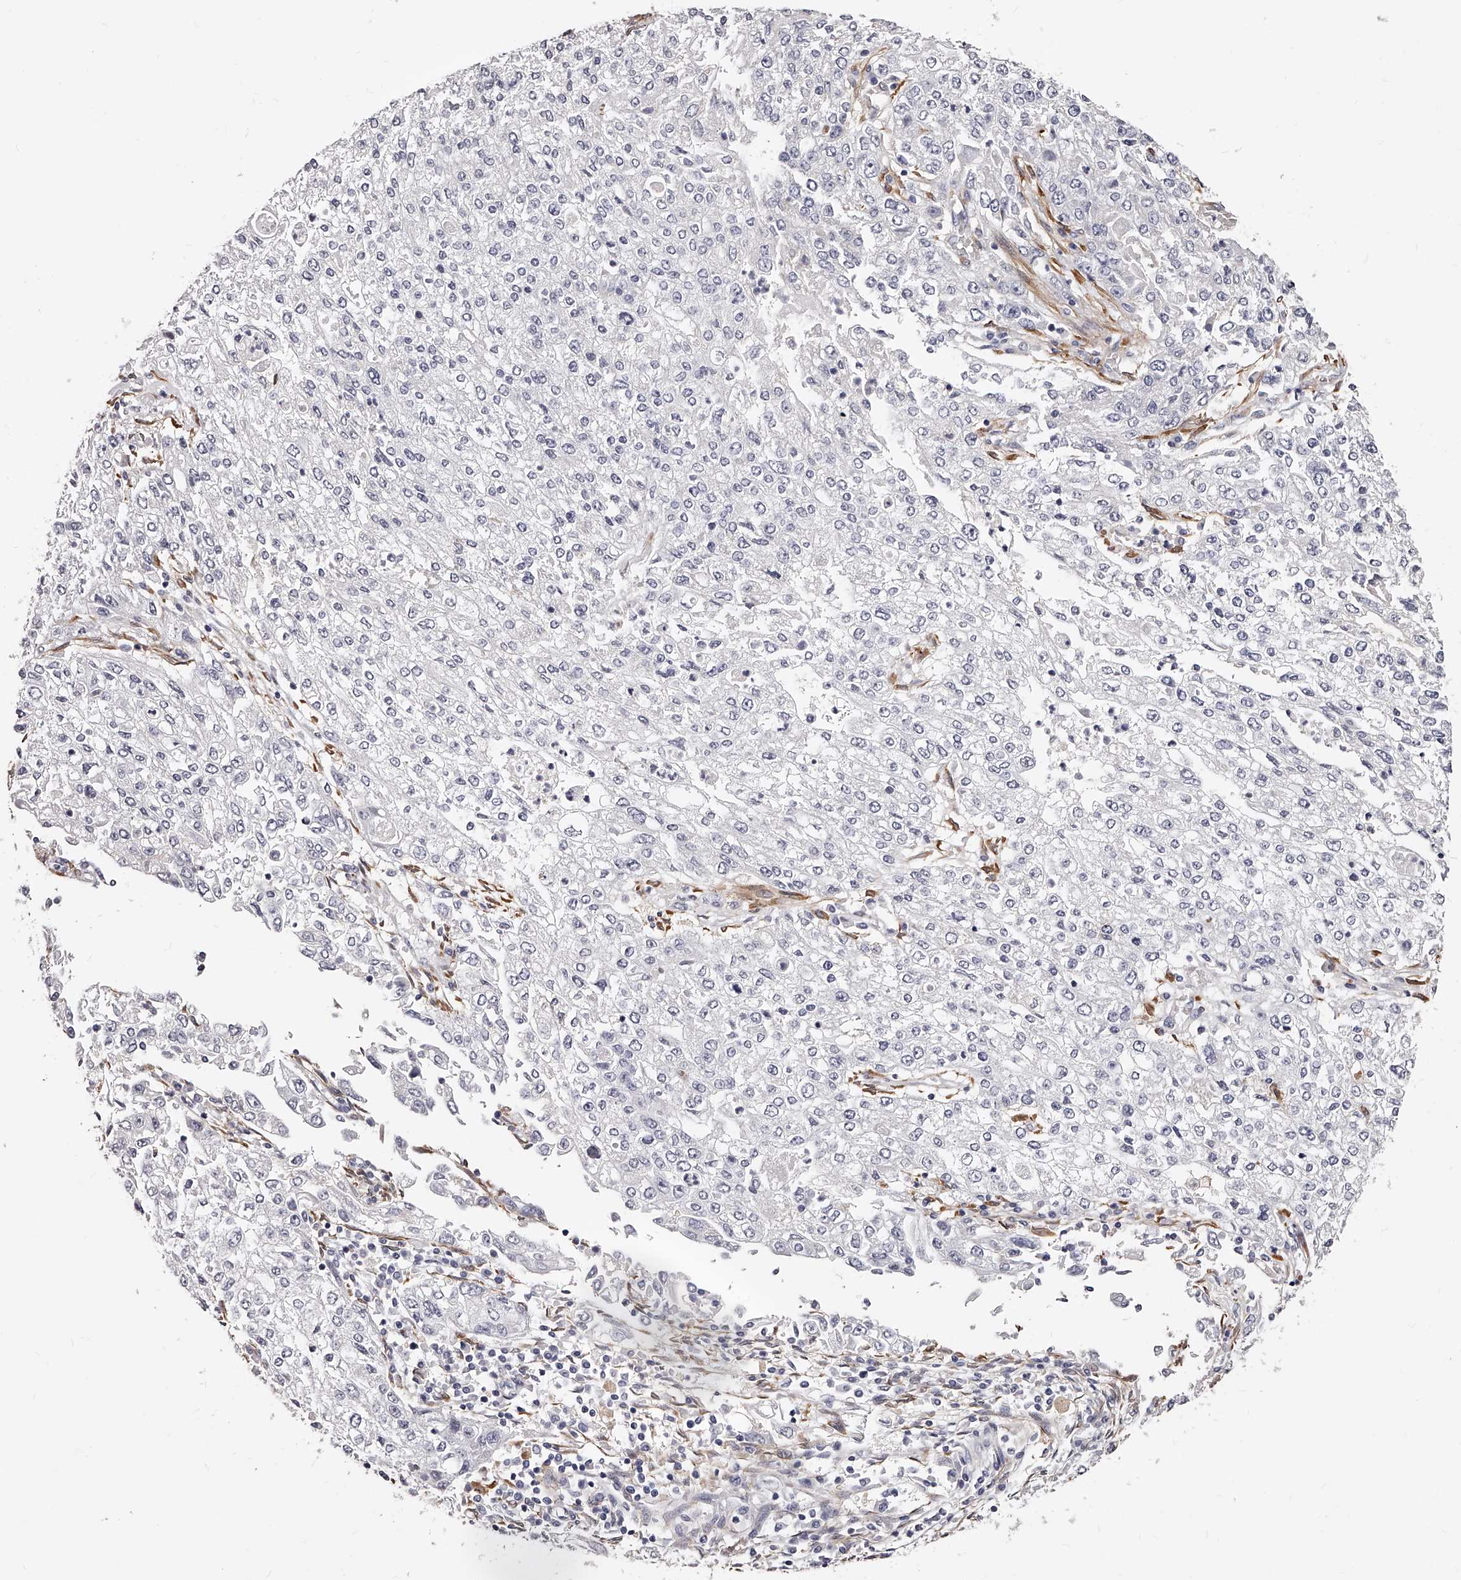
{"staining": {"intensity": "negative", "quantity": "none", "location": "none"}, "tissue": "endometrial cancer", "cell_type": "Tumor cells", "image_type": "cancer", "snomed": [{"axis": "morphology", "description": "Adenocarcinoma, NOS"}, {"axis": "topography", "description": "Endometrium"}], "caption": "Immunohistochemistry of human adenocarcinoma (endometrial) exhibits no positivity in tumor cells. Brightfield microscopy of immunohistochemistry stained with DAB (brown) and hematoxylin (blue), captured at high magnification.", "gene": "CD82", "patient": {"sex": "female", "age": 49}}